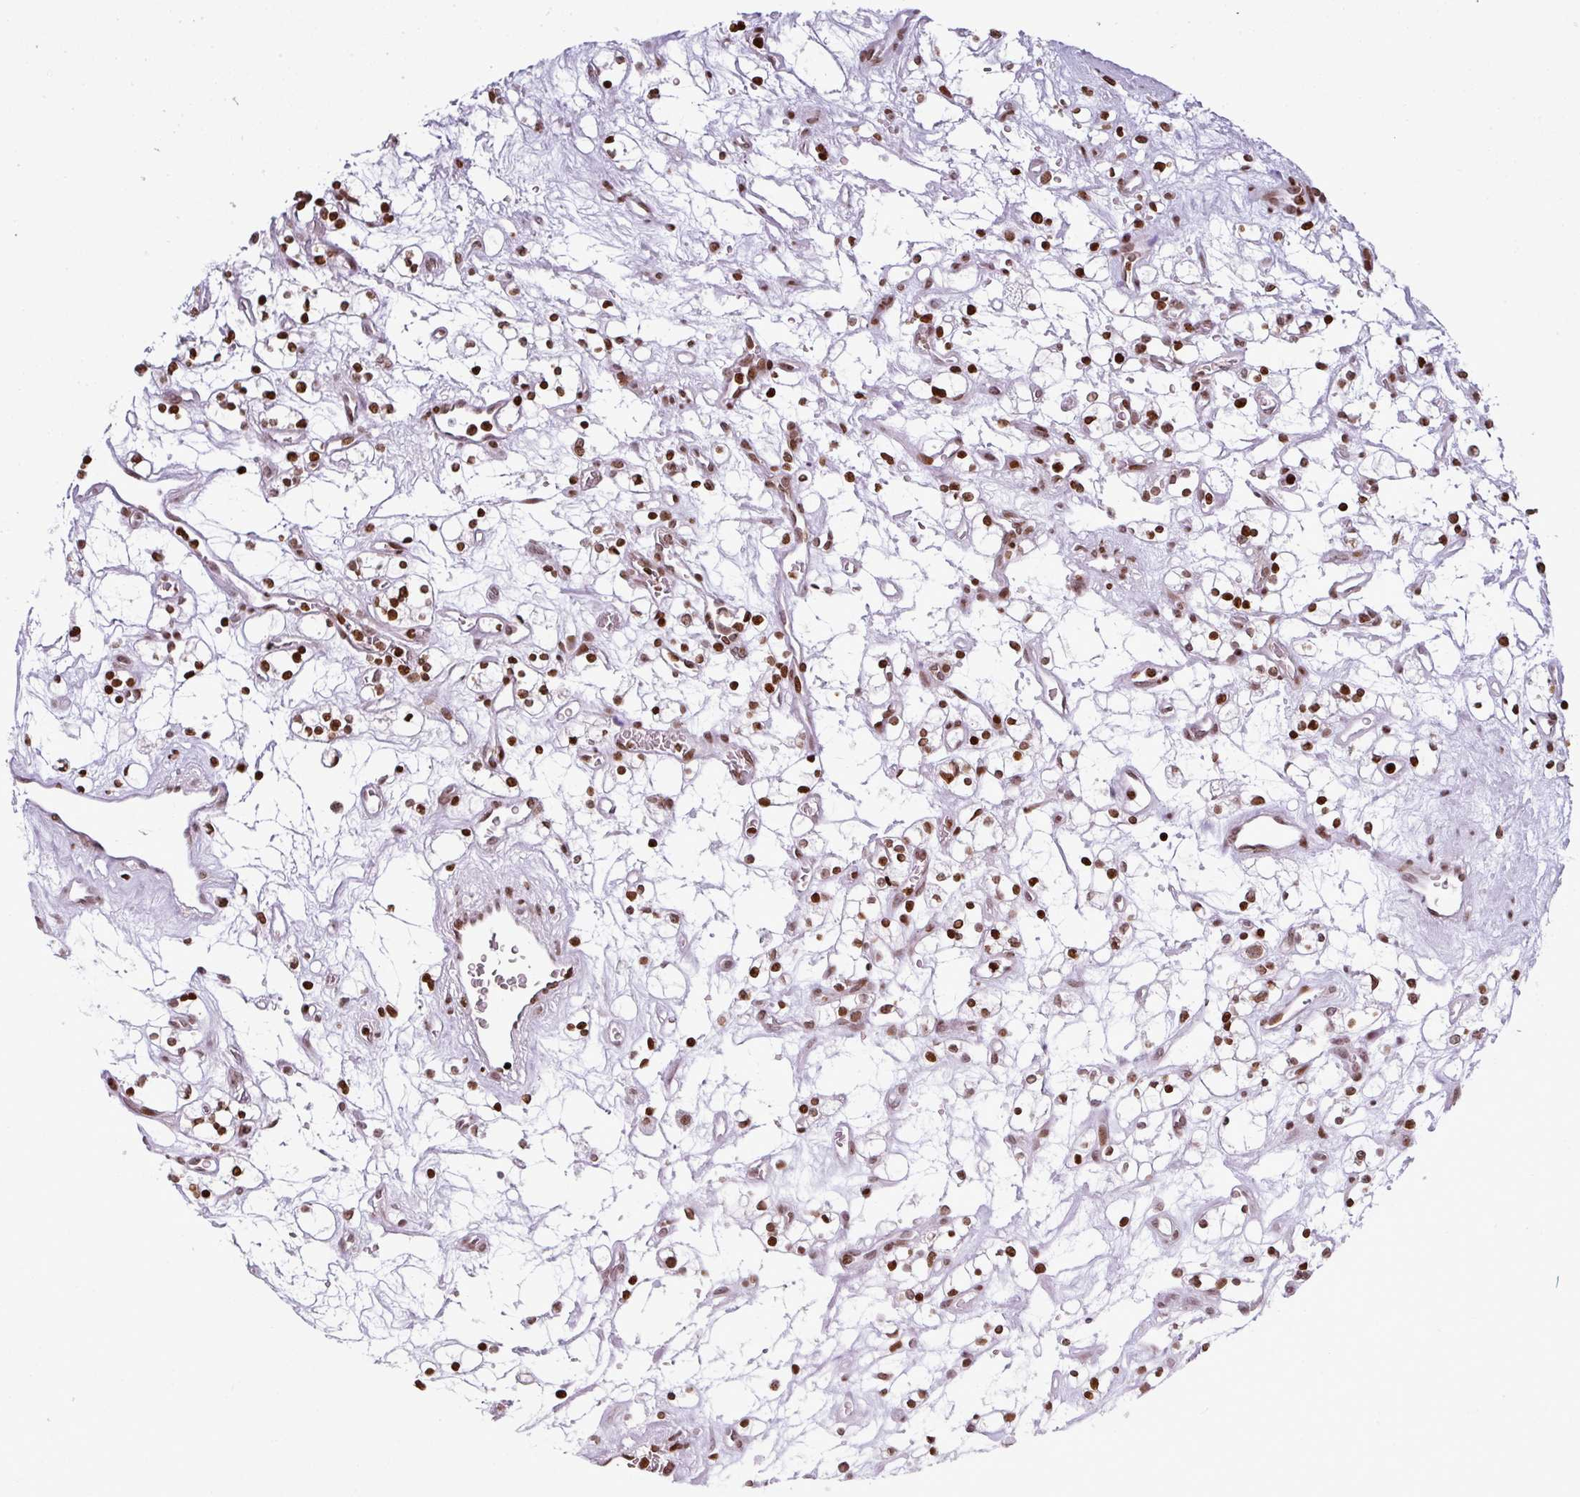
{"staining": {"intensity": "moderate", "quantity": ">75%", "location": "nuclear"}, "tissue": "renal cancer", "cell_type": "Tumor cells", "image_type": "cancer", "snomed": [{"axis": "morphology", "description": "Adenocarcinoma, NOS"}, {"axis": "topography", "description": "Kidney"}], "caption": "Renal cancer (adenocarcinoma) tissue displays moderate nuclear expression in approximately >75% of tumor cells", "gene": "RASL11A", "patient": {"sex": "female", "age": 69}}